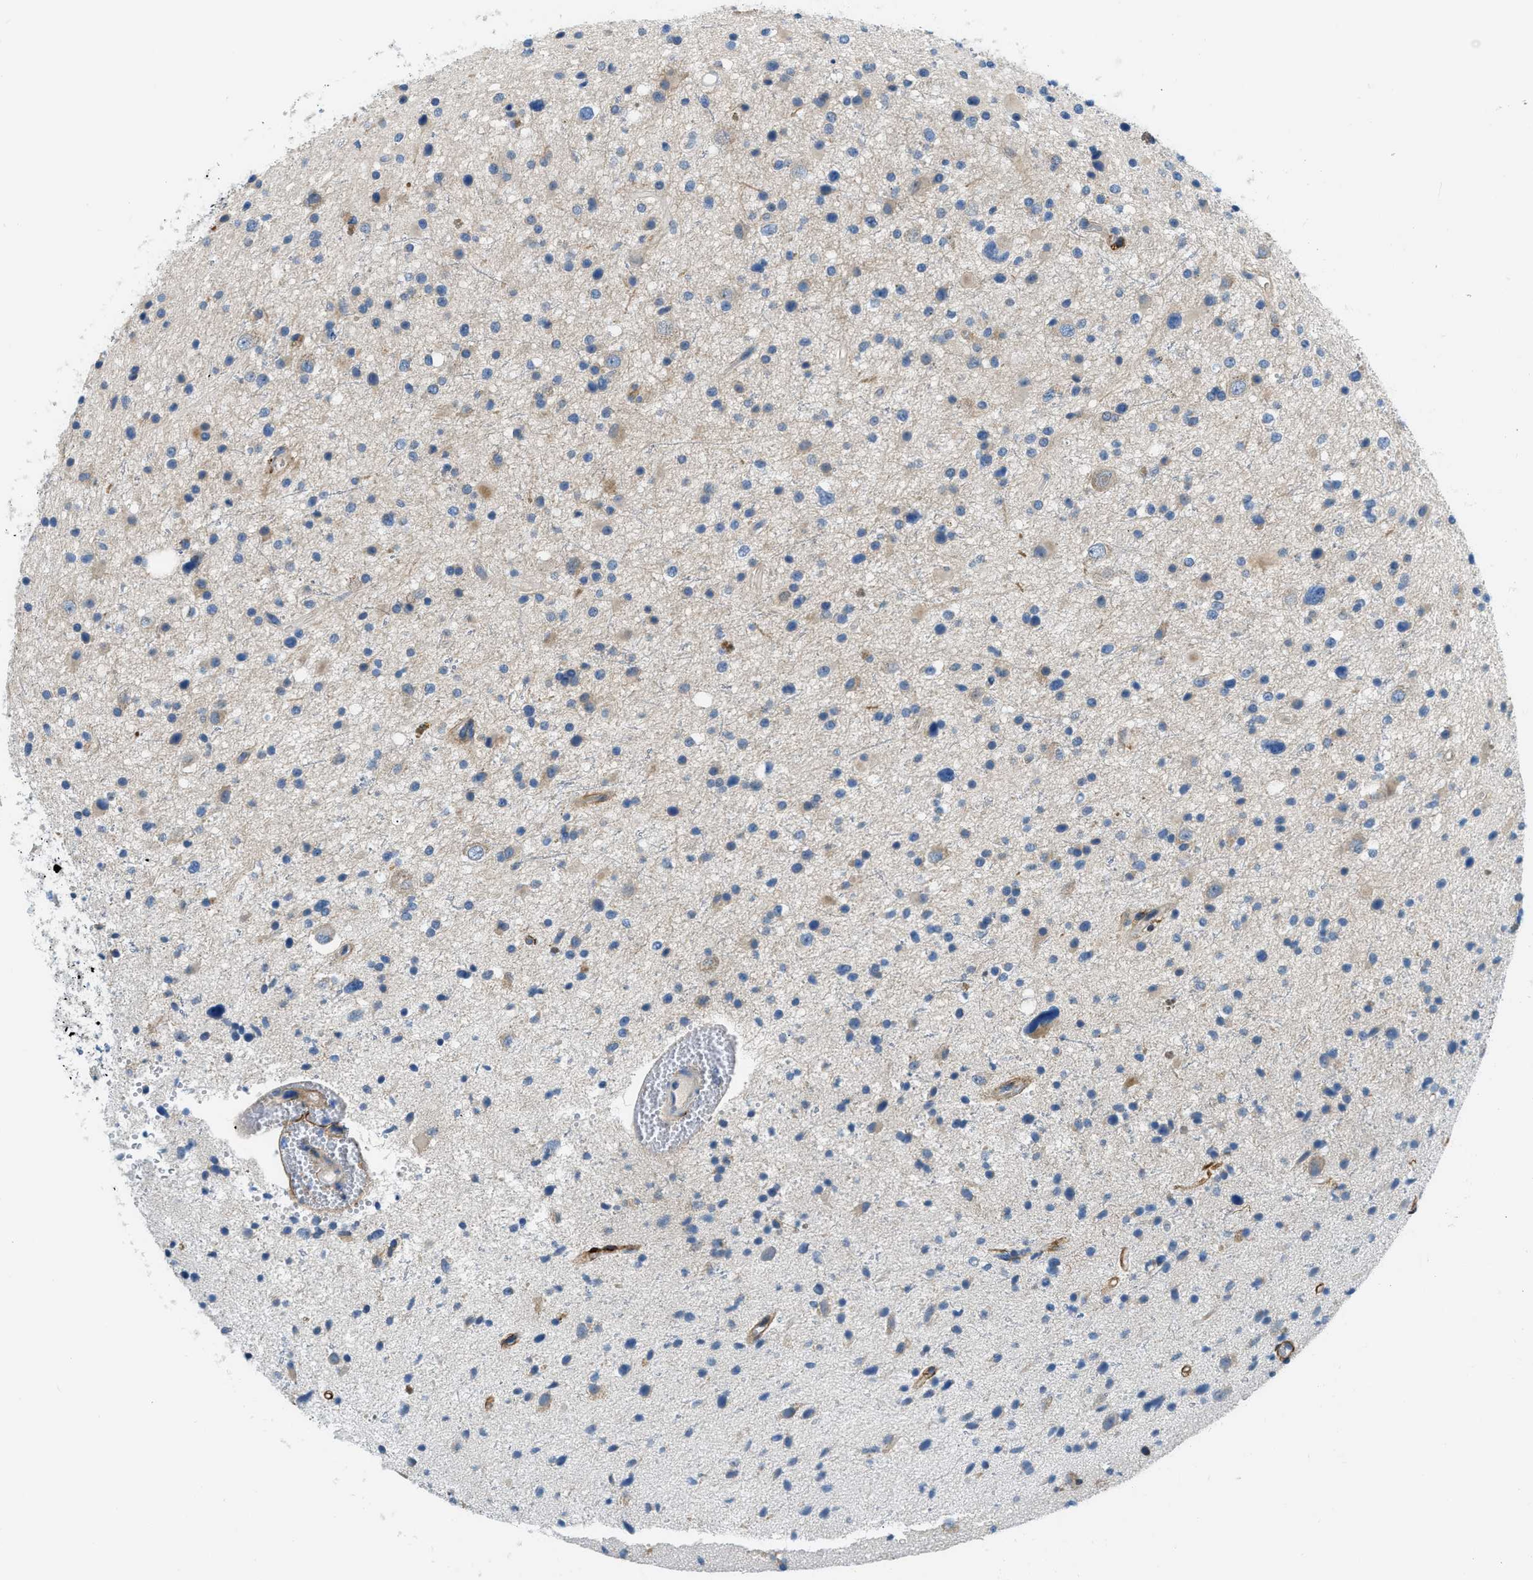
{"staining": {"intensity": "weak", "quantity": "25%-75%", "location": "cytoplasmic/membranous"}, "tissue": "glioma", "cell_type": "Tumor cells", "image_type": "cancer", "snomed": [{"axis": "morphology", "description": "Glioma, malignant, High grade"}, {"axis": "topography", "description": "Brain"}], "caption": "Tumor cells exhibit low levels of weak cytoplasmic/membranous expression in about 25%-75% of cells in human high-grade glioma (malignant).", "gene": "COL15A1", "patient": {"sex": "male", "age": 33}}